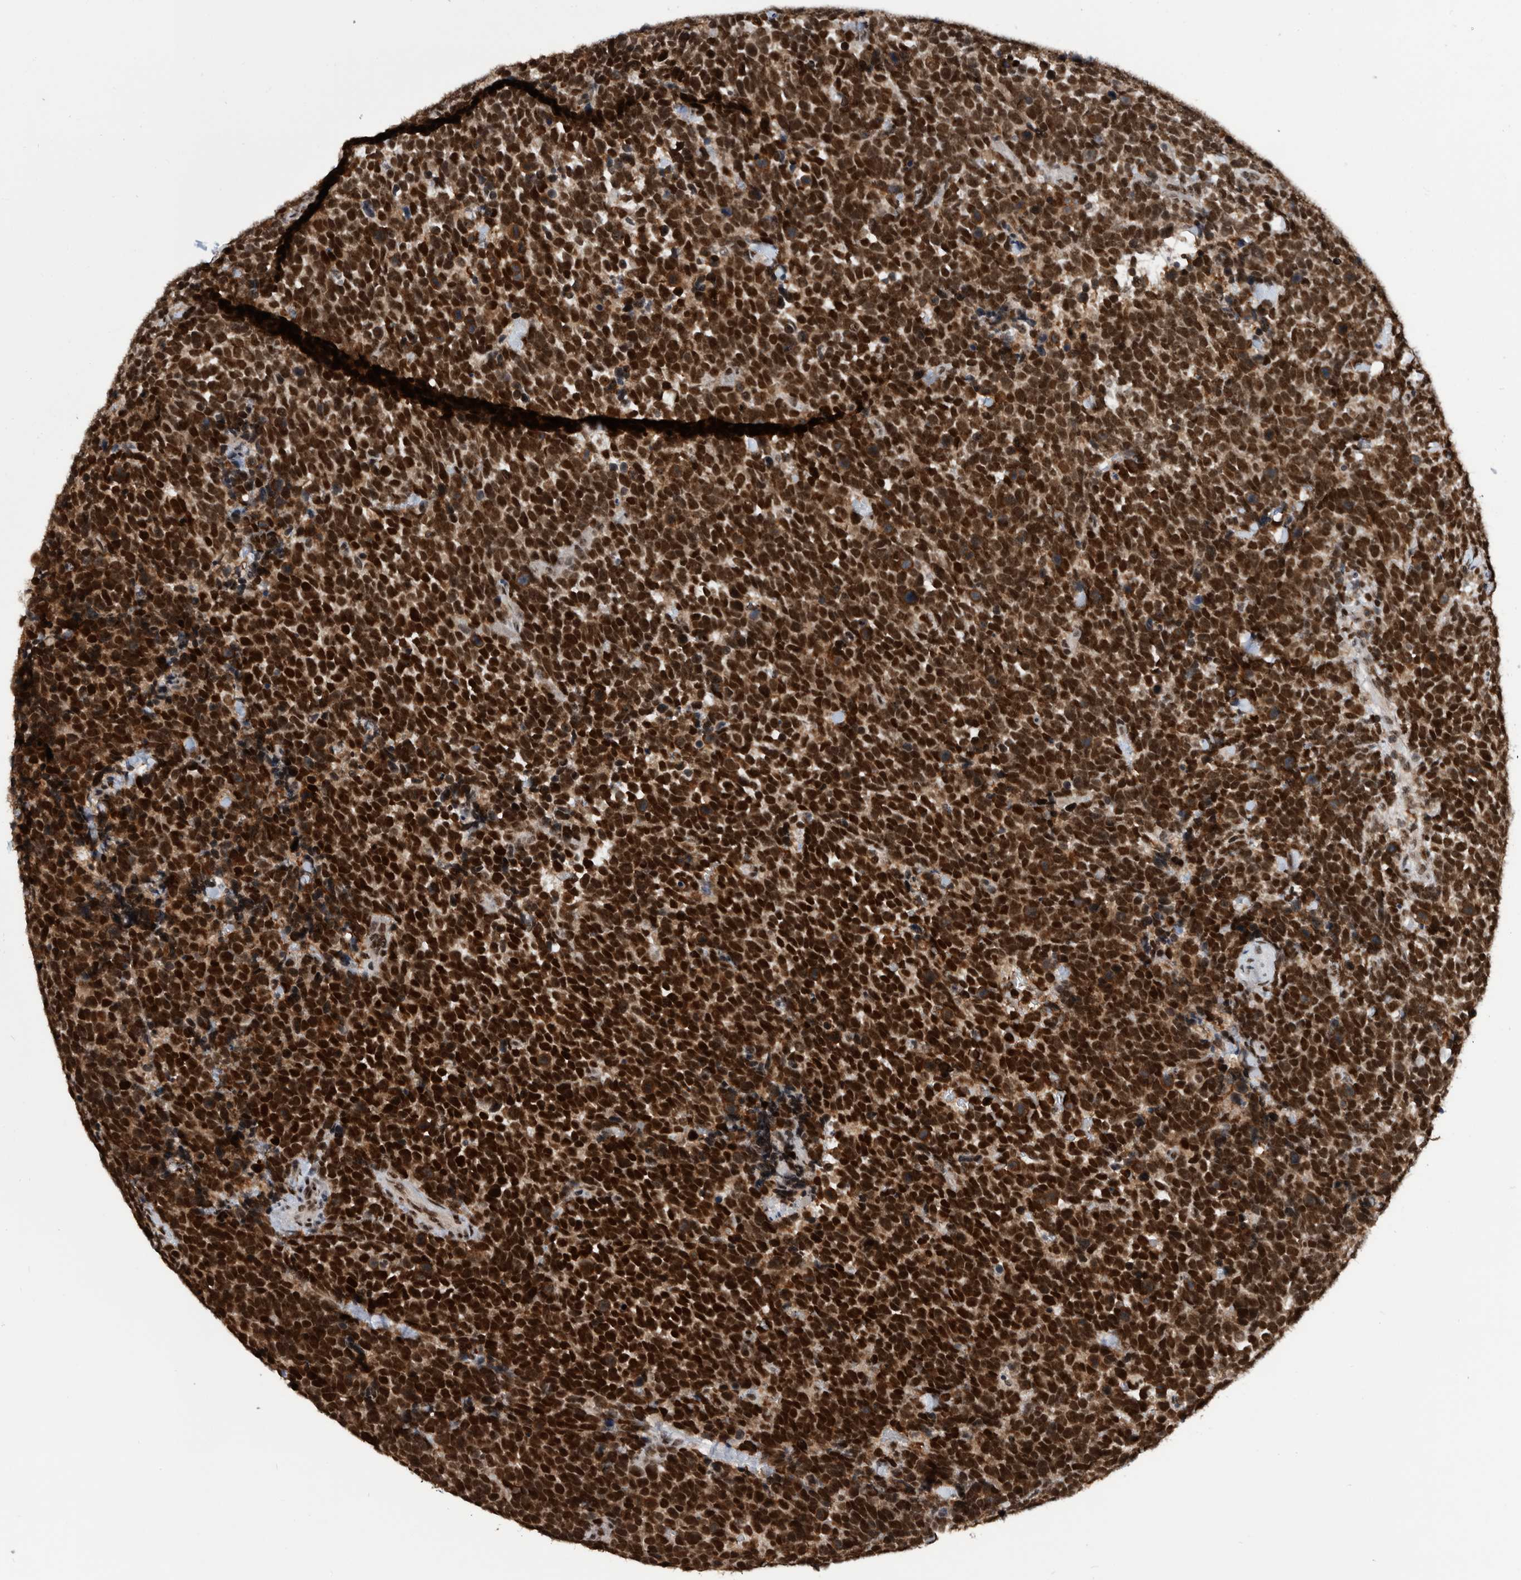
{"staining": {"intensity": "strong", "quantity": ">75%", "location": "nuclear"}, "tissue": "urothelial cancer", "cell_type": "Tumor cells", "image_type": "cancer", "snomed": [{"axis": "morphology", "description": "Urothelial carcinoma, High grade"}, {"axis": "topography", "description": "Urinary bladder"}], "caption": "Protein positivity by immunohistochemistry displays strong nuclear positivity in about >75% of tumor cells in high-grade urothelial carcinoma.", "gene": "ZNF260", "patient": {"sex": "female", "age": 82}}